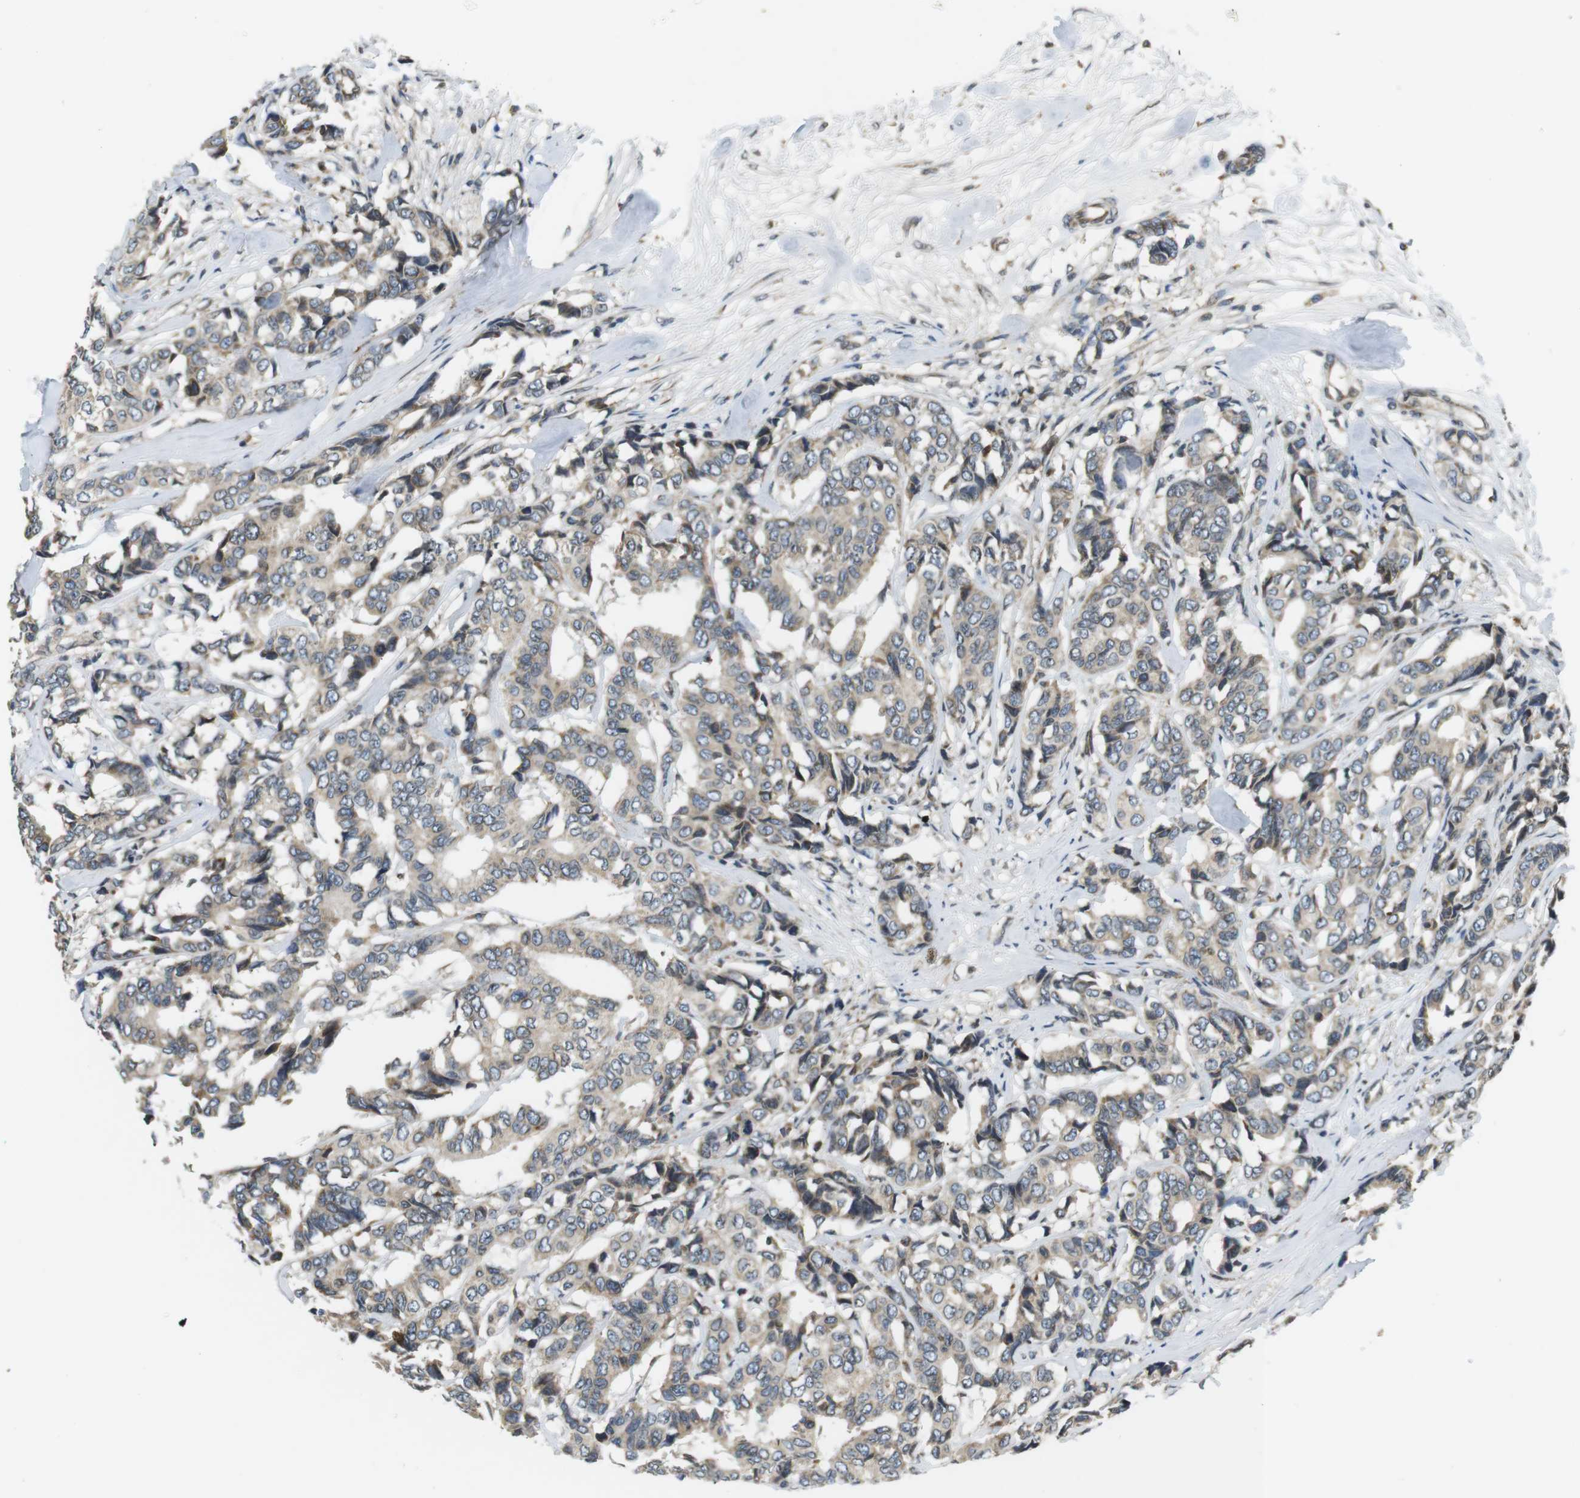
{"staining": {"intensity": "negative", "quantity": "none", "location": "none"}, "tissue": "breast cancer", "cell_type": "Tumor cells", "image_type": "cancer", "snomed": [{"axis": "morphology", "description": "Duct carcinoma"}, {"axis": "topography", "description": "Breast"}], "caption": "Human breast cancer stained for a protein using immunohistochemistry shows no positivity in tumor cells.", "gene": "TMX4", "patient": {"sex": "female", "age": 87}}